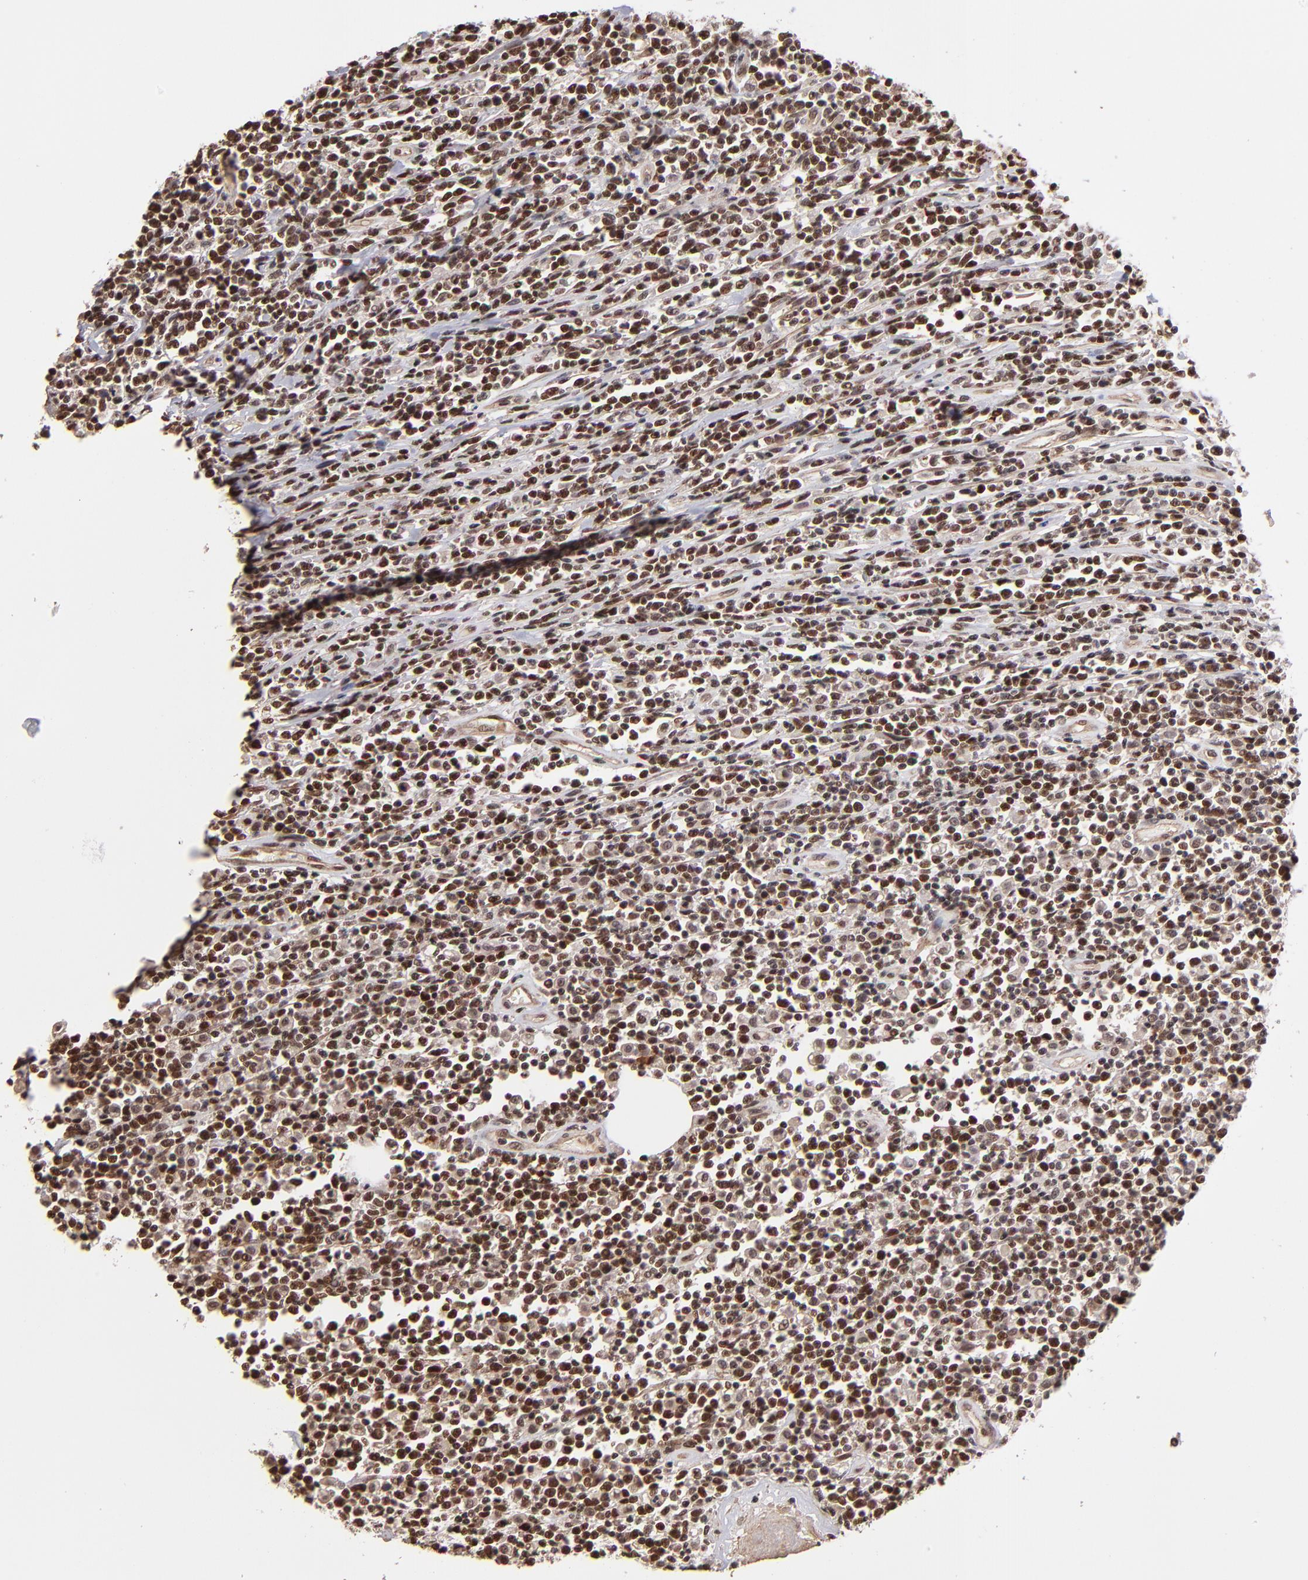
{"staining": {"intensity": "moderate", "quantity": ">75%", "location": "nuclear"}, "tissue": "lymphoma", "cell_type": "Tumor cells", "image_type": "cancer", "snomed": [{"axis": "morphology", "description": "Malignant lymphoma, non-Hodgkin's type, High grade"}, {"axis": "topography", "description": "Colon"}], "caption": "Brown immunohistochemical staining in human malignant lymphoma, non-Hodgkin's type (high-grade) exhibits moderate nuclear staining in about >75% of tumor cells.", "gene": "TERF2", "patient": {"sex": "male", "age": 82}}